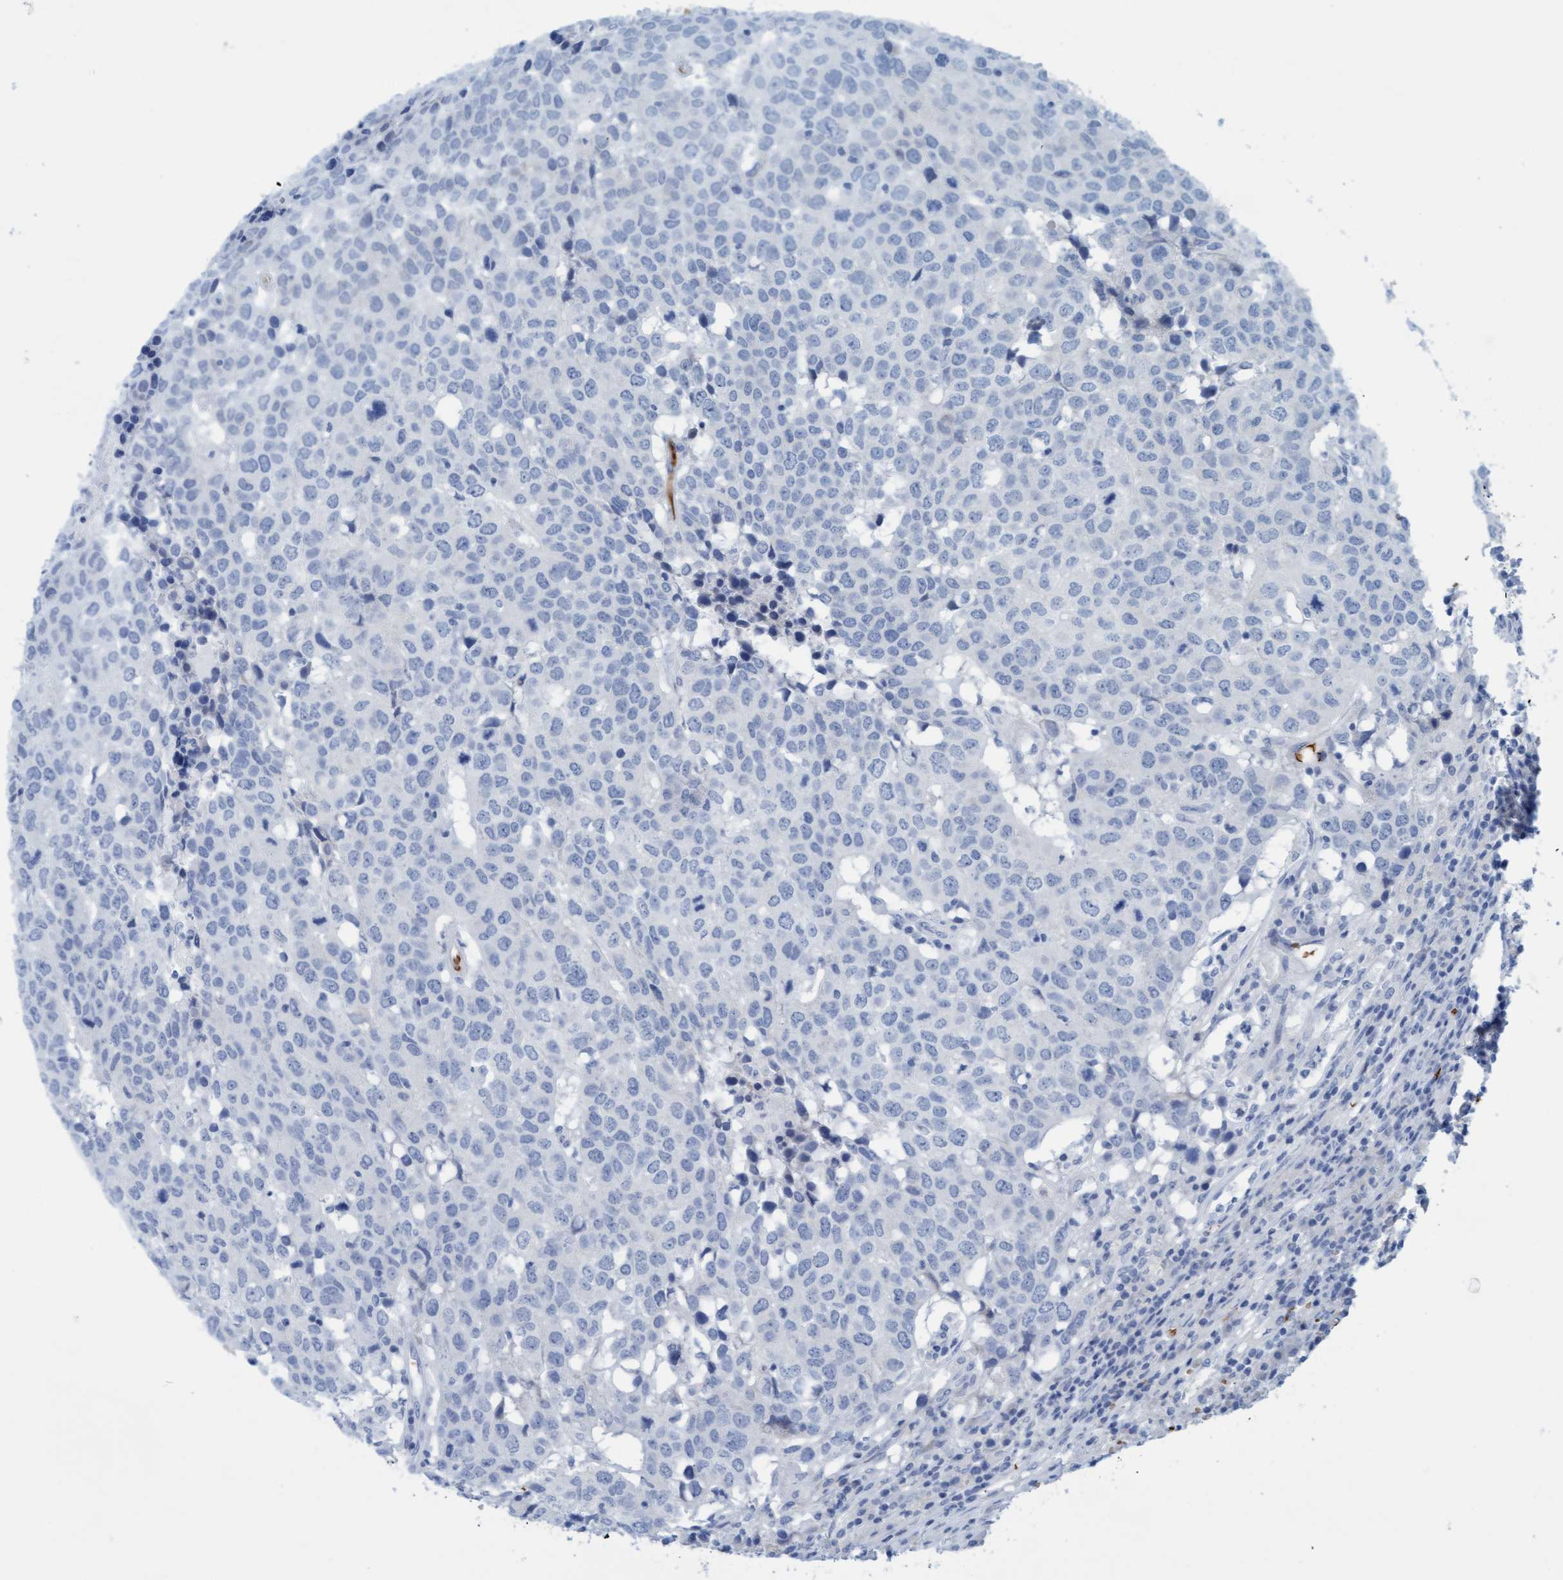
{"staining": {"intensity": "negative", "quantity": "none", "location": "none"}, "tissue": "head and neck cancer", "cell_type": "Tumor cells", "image_type": "cancer", "snomed": [{"axis": "morphology", "description": "Squamous cell carcinoma, NOS"}, {"axis": "topography", "description": "Head-Neck"}], "caption": "There is no significant staining in tumor cells of head and neck cancer.", "gene": "P2RX5", "patient": {"sex": "male", "age": 66}}